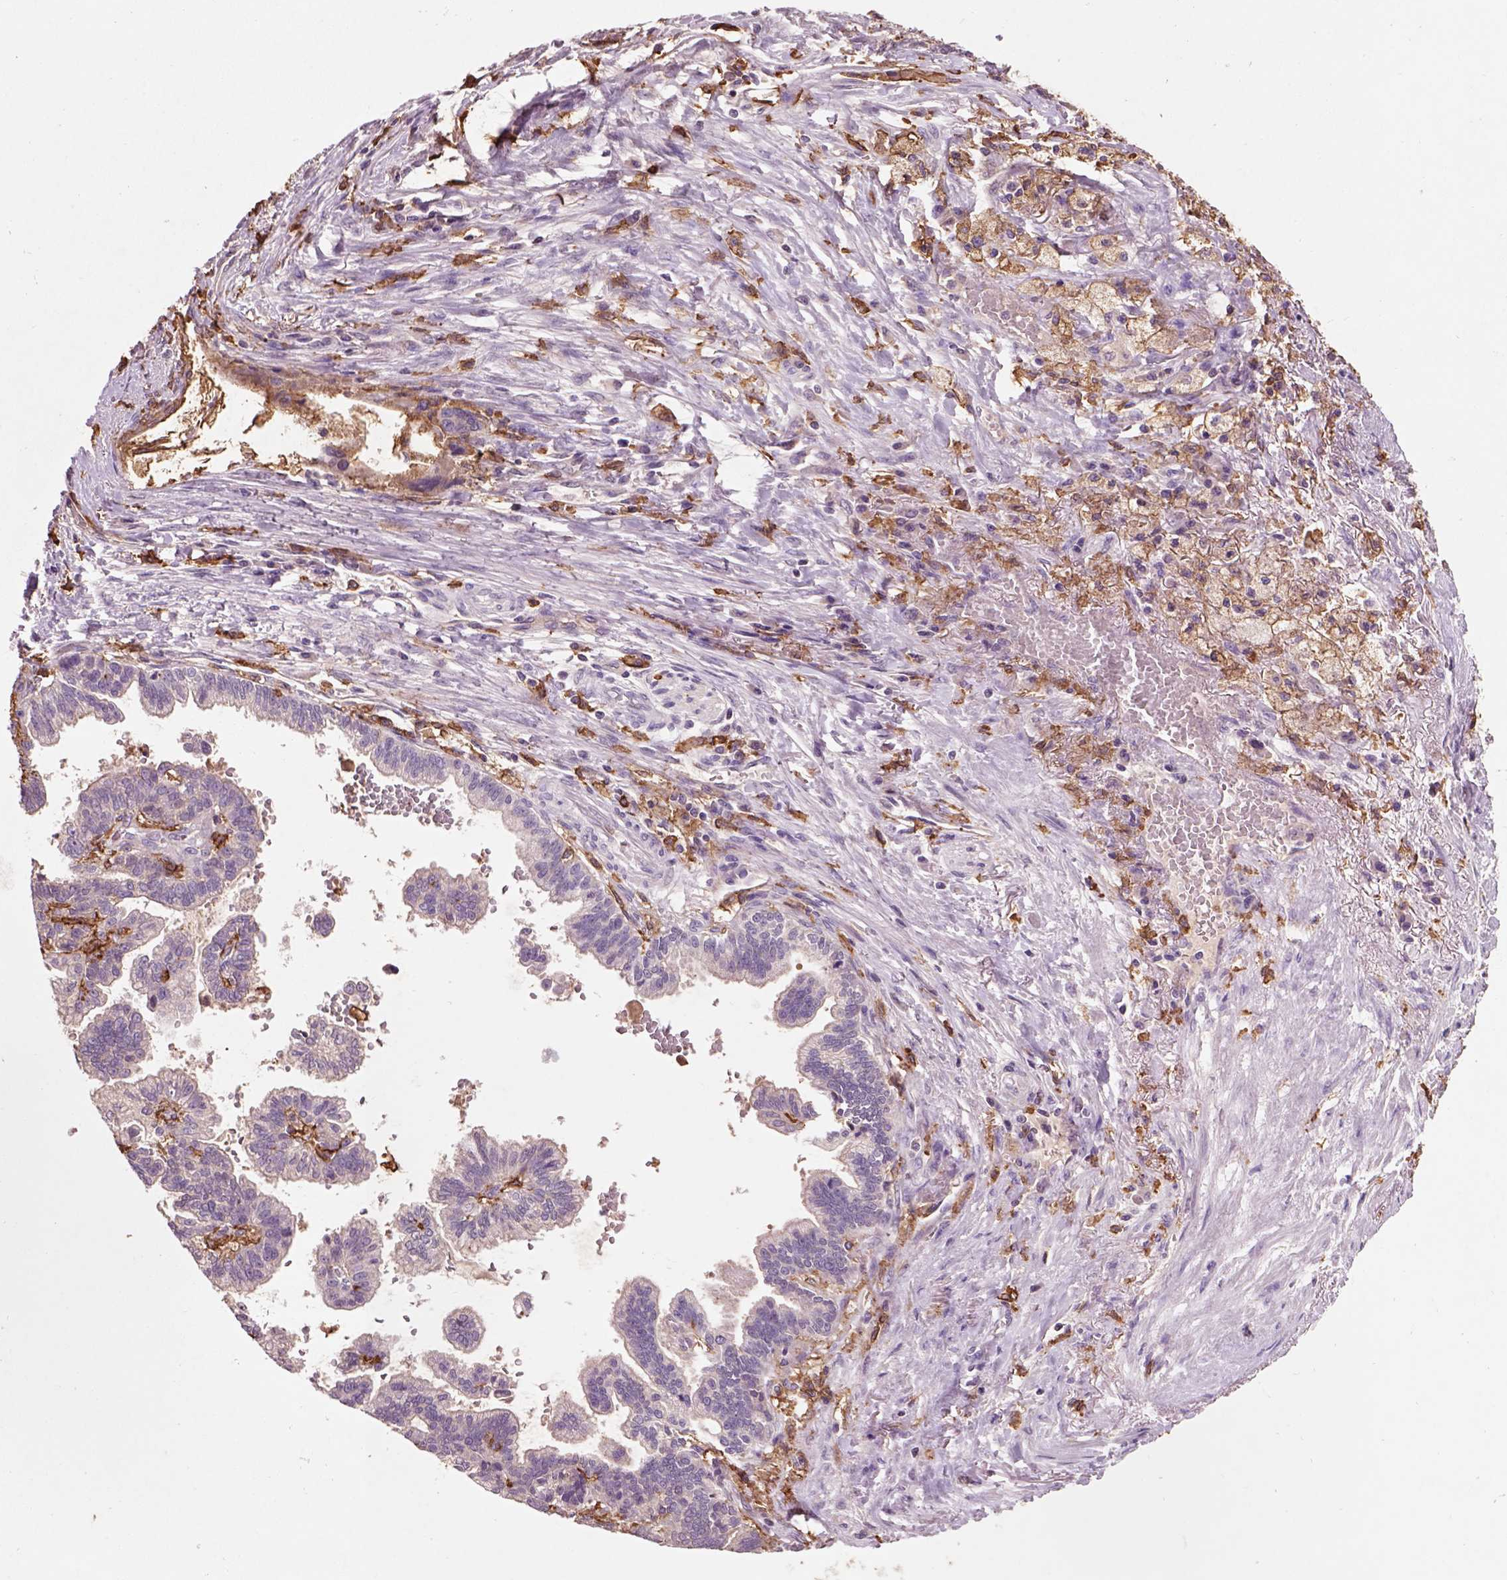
{"staining": {"intensity": "negative", "quantity": "none", "location": "none"}, "tissue": "stomach cancer", "cell_type": "Tumor cells", "image_type": "cancer", "snomed": [{"axis": "morphology", "description": "Adenocarcinoma, NOS"}, {"axis": "topography", "description": "Stomach"}], "caption": "High power microscopy image of an immunohistochemistry (IHC) photomicrograph of stomach adenocarcinoma, revealing no significant staining in tumor cells. (IHC, brightfield microscopy, high magnification).", "gene": "CD14", "patient": {"sex": "male", "age": 83}}